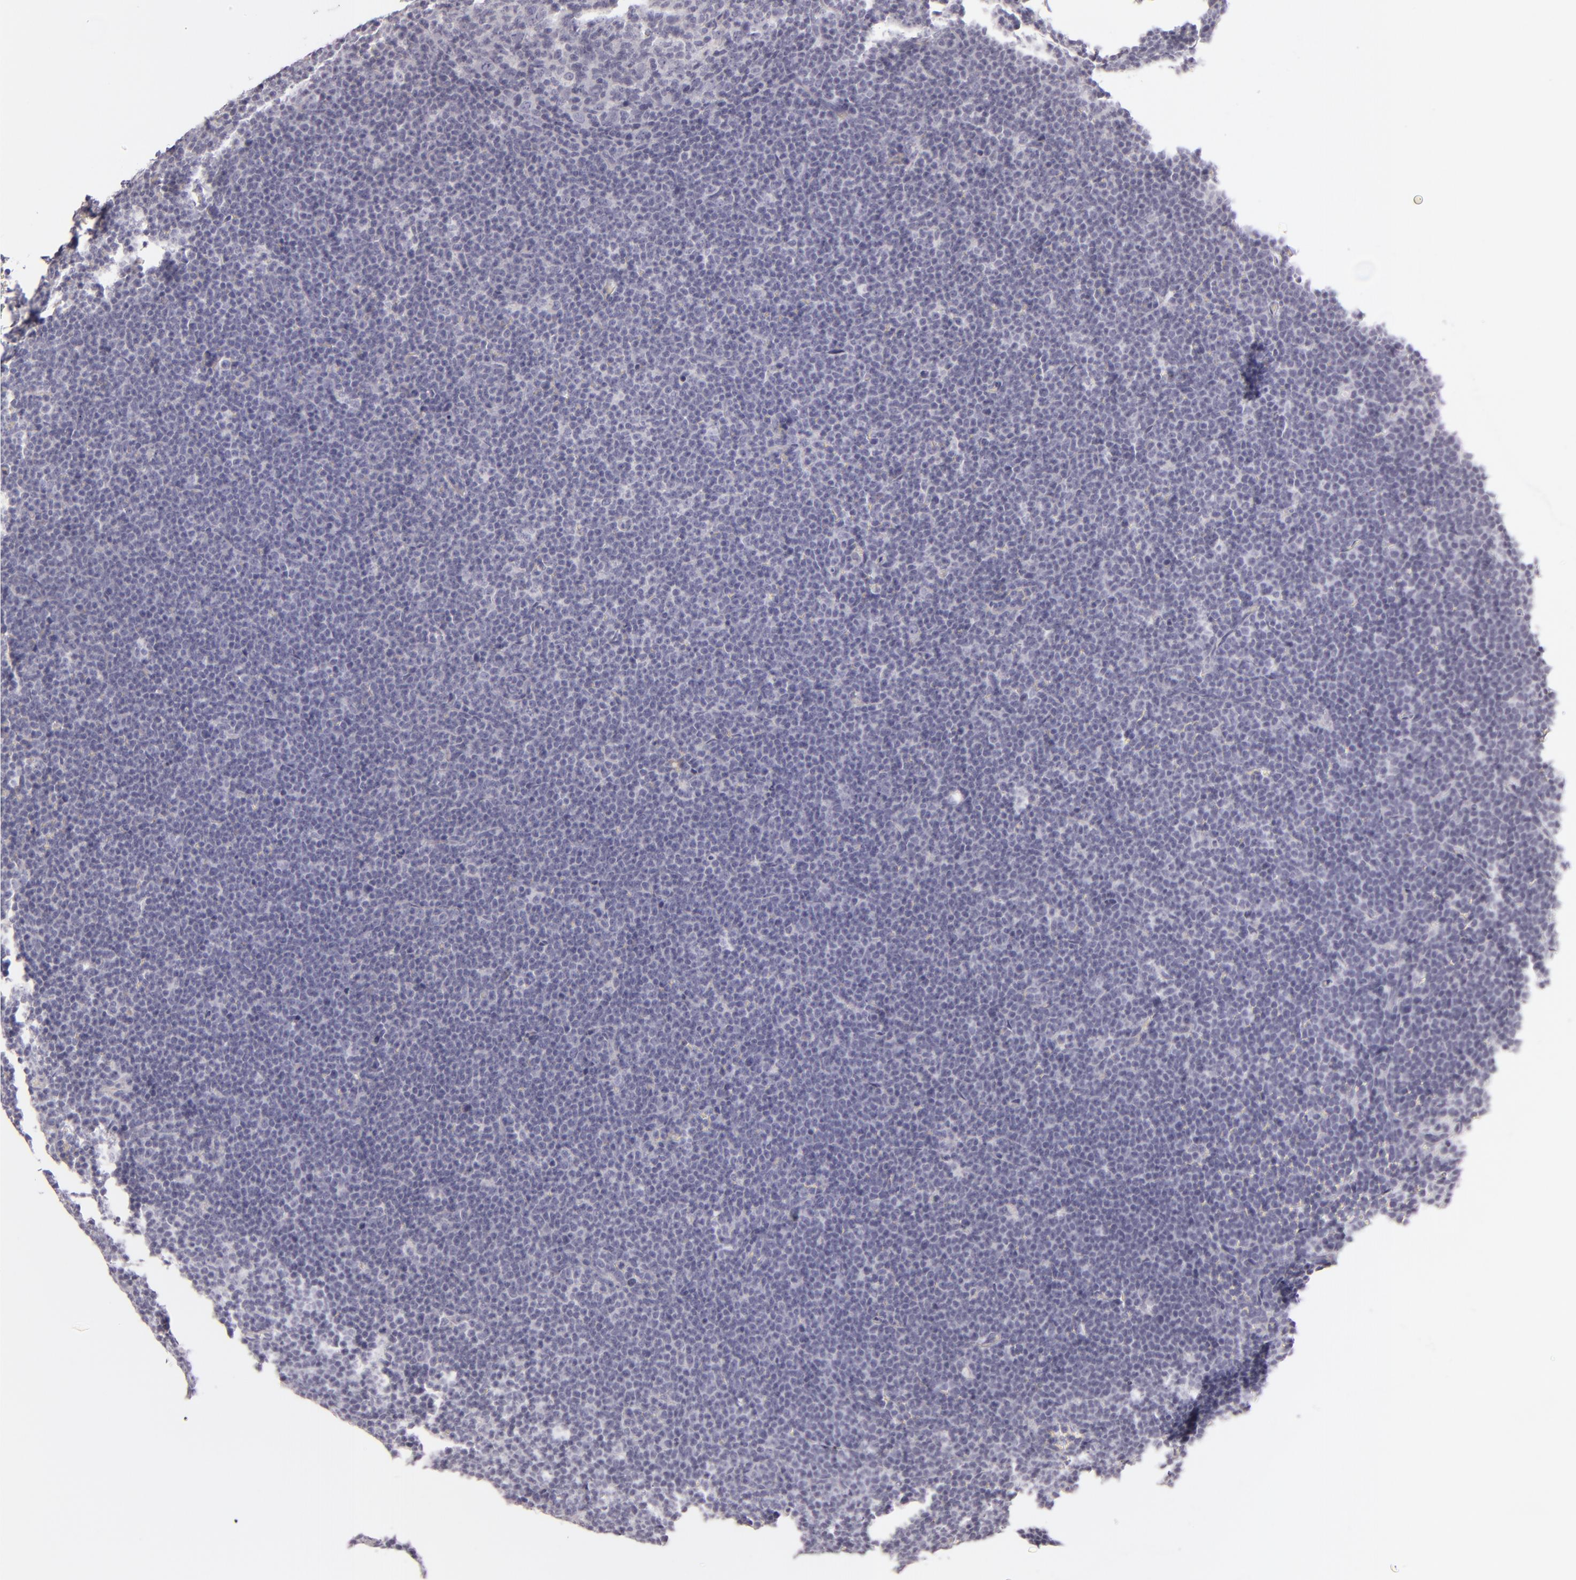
{"staining": {"intensity": "negative", "quantity": "none", "location": "none"}, "tissue": "lymphoma", "cell_type": "Tumor cells", "image_type": "cancer", "snomed": [{"axis": "morphology", "description": "Malignant lymphoma, non-Hodgkin's type, High grade"}, {"axis": "topography", "description": "Lymph node"}], "caption": "This is an IHC photomicrograph of human lymphoma. There is no positivity in tumor cells.", "gene": "F13A1", "patient": {"sex": "female", "age": 58}}